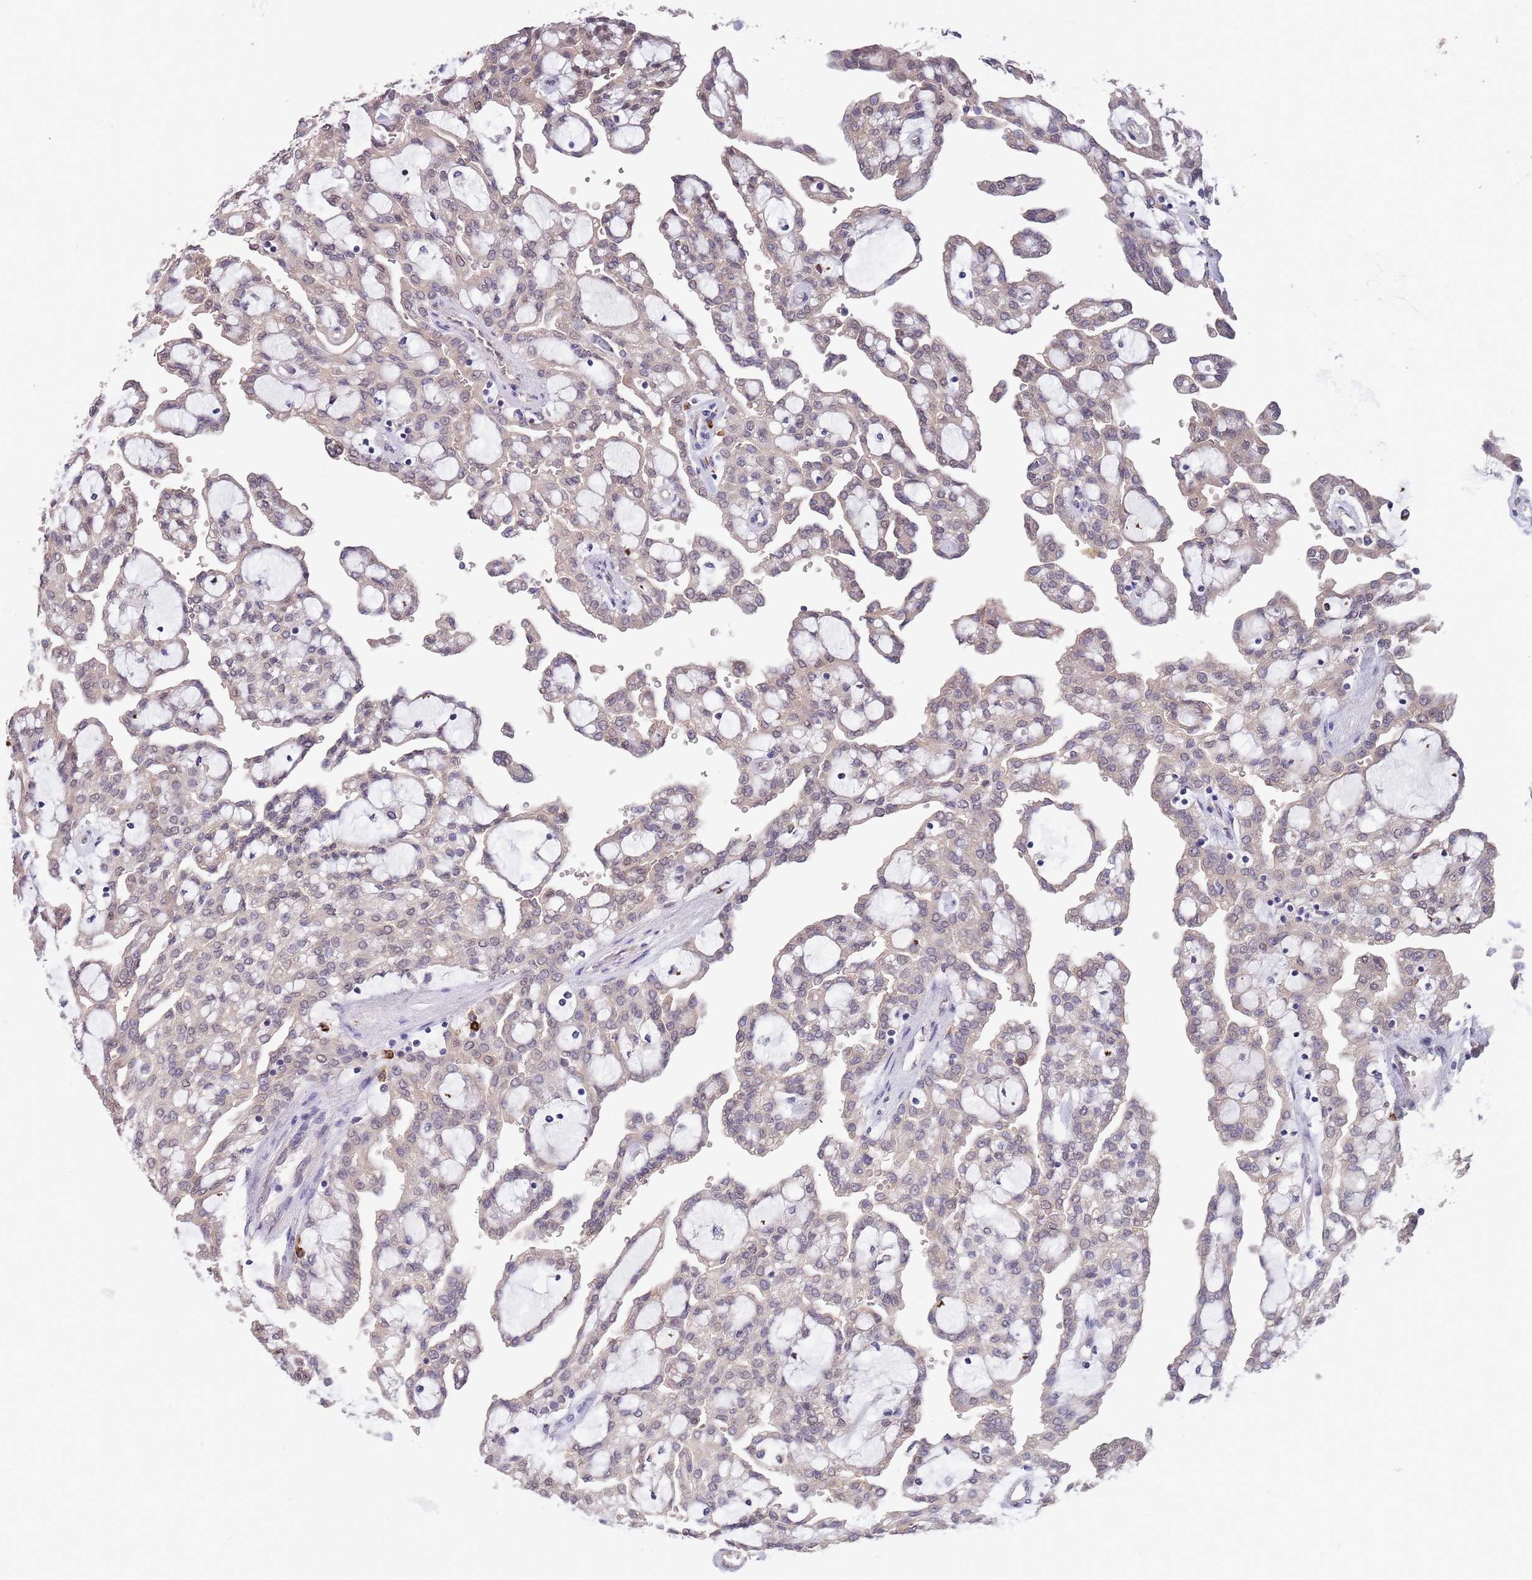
{"staining": {"intensity": "weak", "quantity": "25%-75%", "location": "cytoplasmic/membranous"}, "tissue": "renal cancer", "cell_type": "Tumor cells", "image_type": "cancer", "snomed": [{"axis": "morphology", "description": "Adenocarcinoma, NOS"}, {"axis": "topography", "description": "Kidney"}], "caption": "DAB immunohistochemical staining of human adenocarcinoma (renal) exhibits weak cytoplasmic/membranous protein staining in approximately 25%-75% of tumor cells.", "gene": "MARVELD2", "patient": {"sex": "male", "age": 63}}